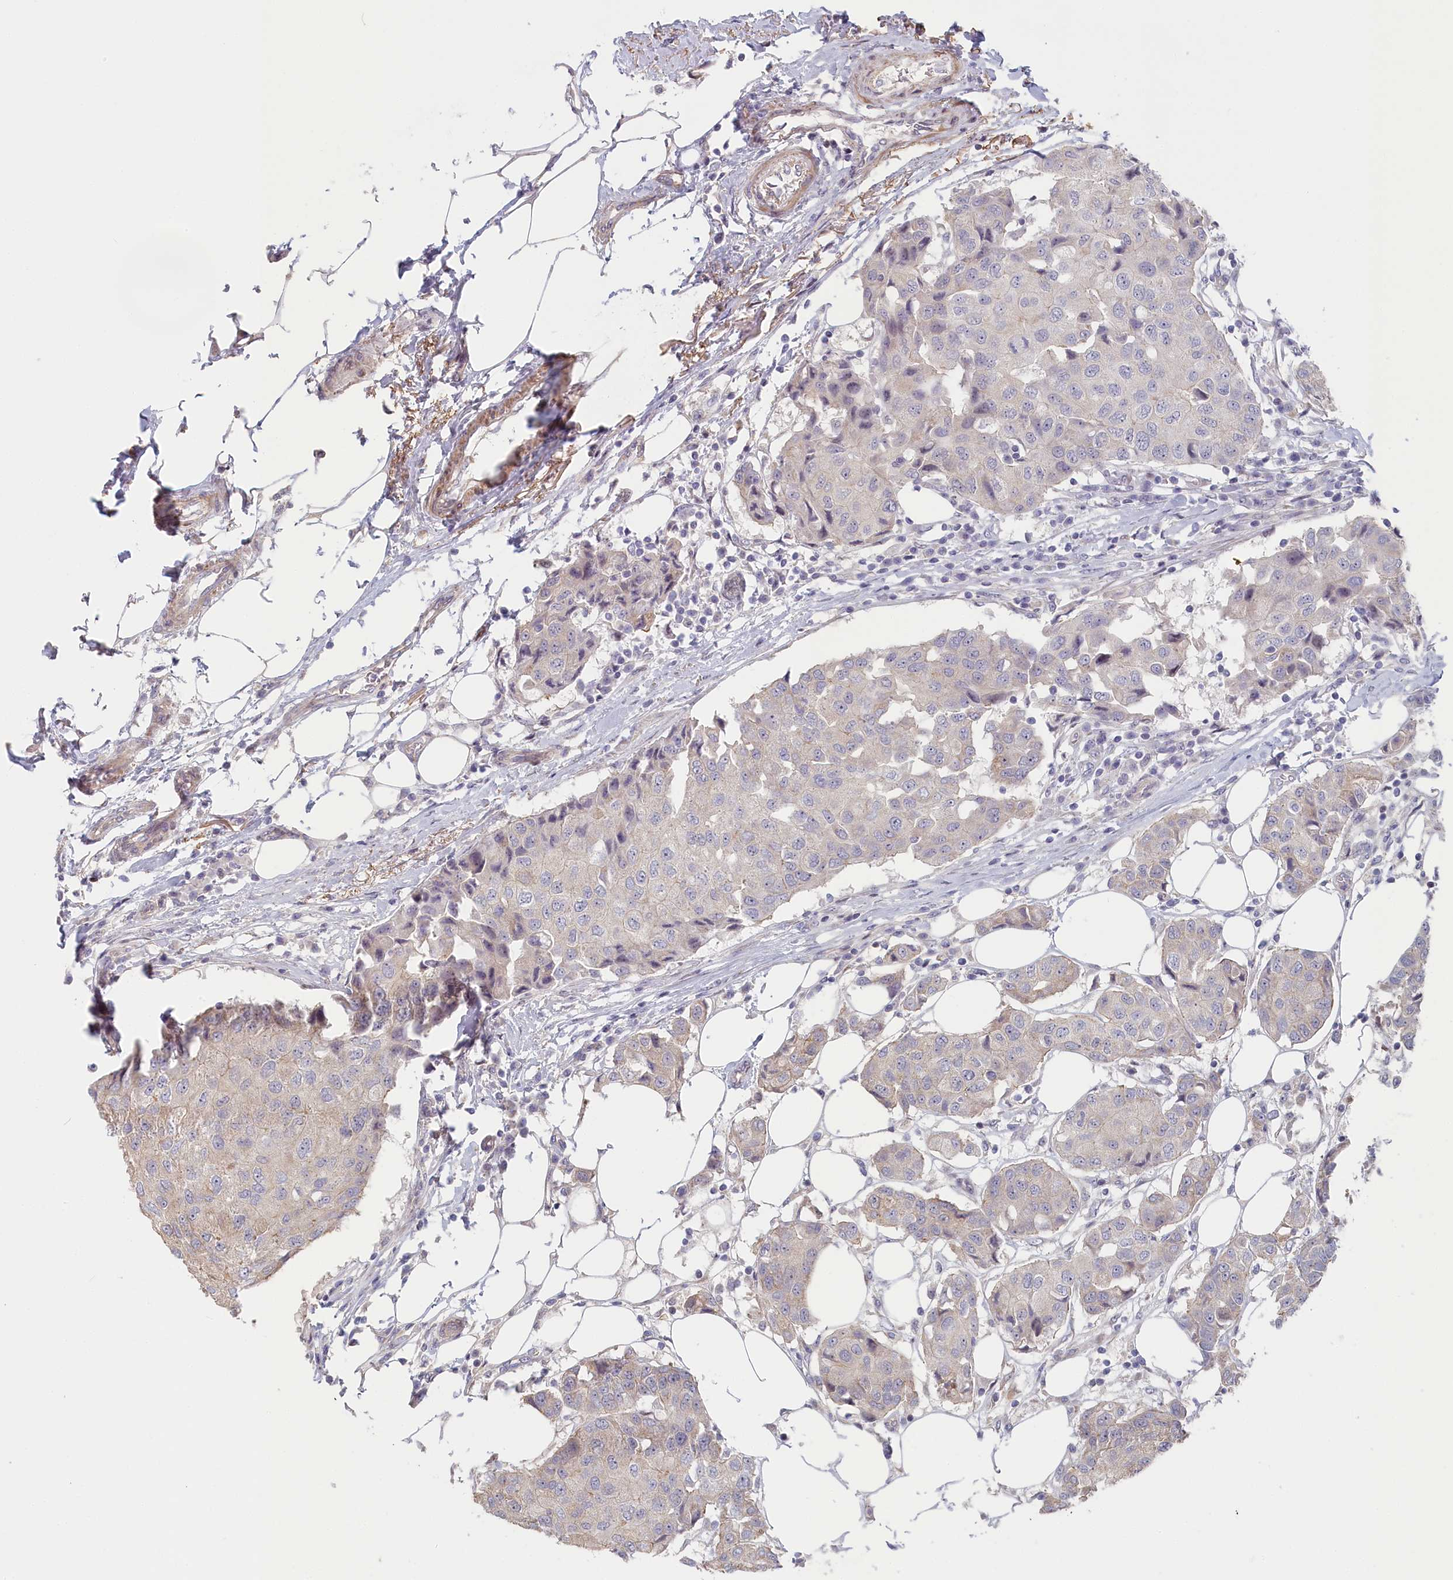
{"staining": {"intensity": "weak", "quantity": "<25%", "location": "cytoplasmic/membranous"}, "tissue": "breast cancer", "cell_type": "Tumor cells", "image_type": "cancer", "snomed": [{"axis": "morphology", "description": "Duct carcinoma"}, {"axis": "topography", "description": "Breast"}], "caption": "Immunohistochemistry (IHC) photomicrograph of breast cancer (intraductal carcinoma) stained for a protein (brown), which reveals no staining in tumor cells.", "gene": "INTS4", "patient": {"sex": "female", "age": 80}}